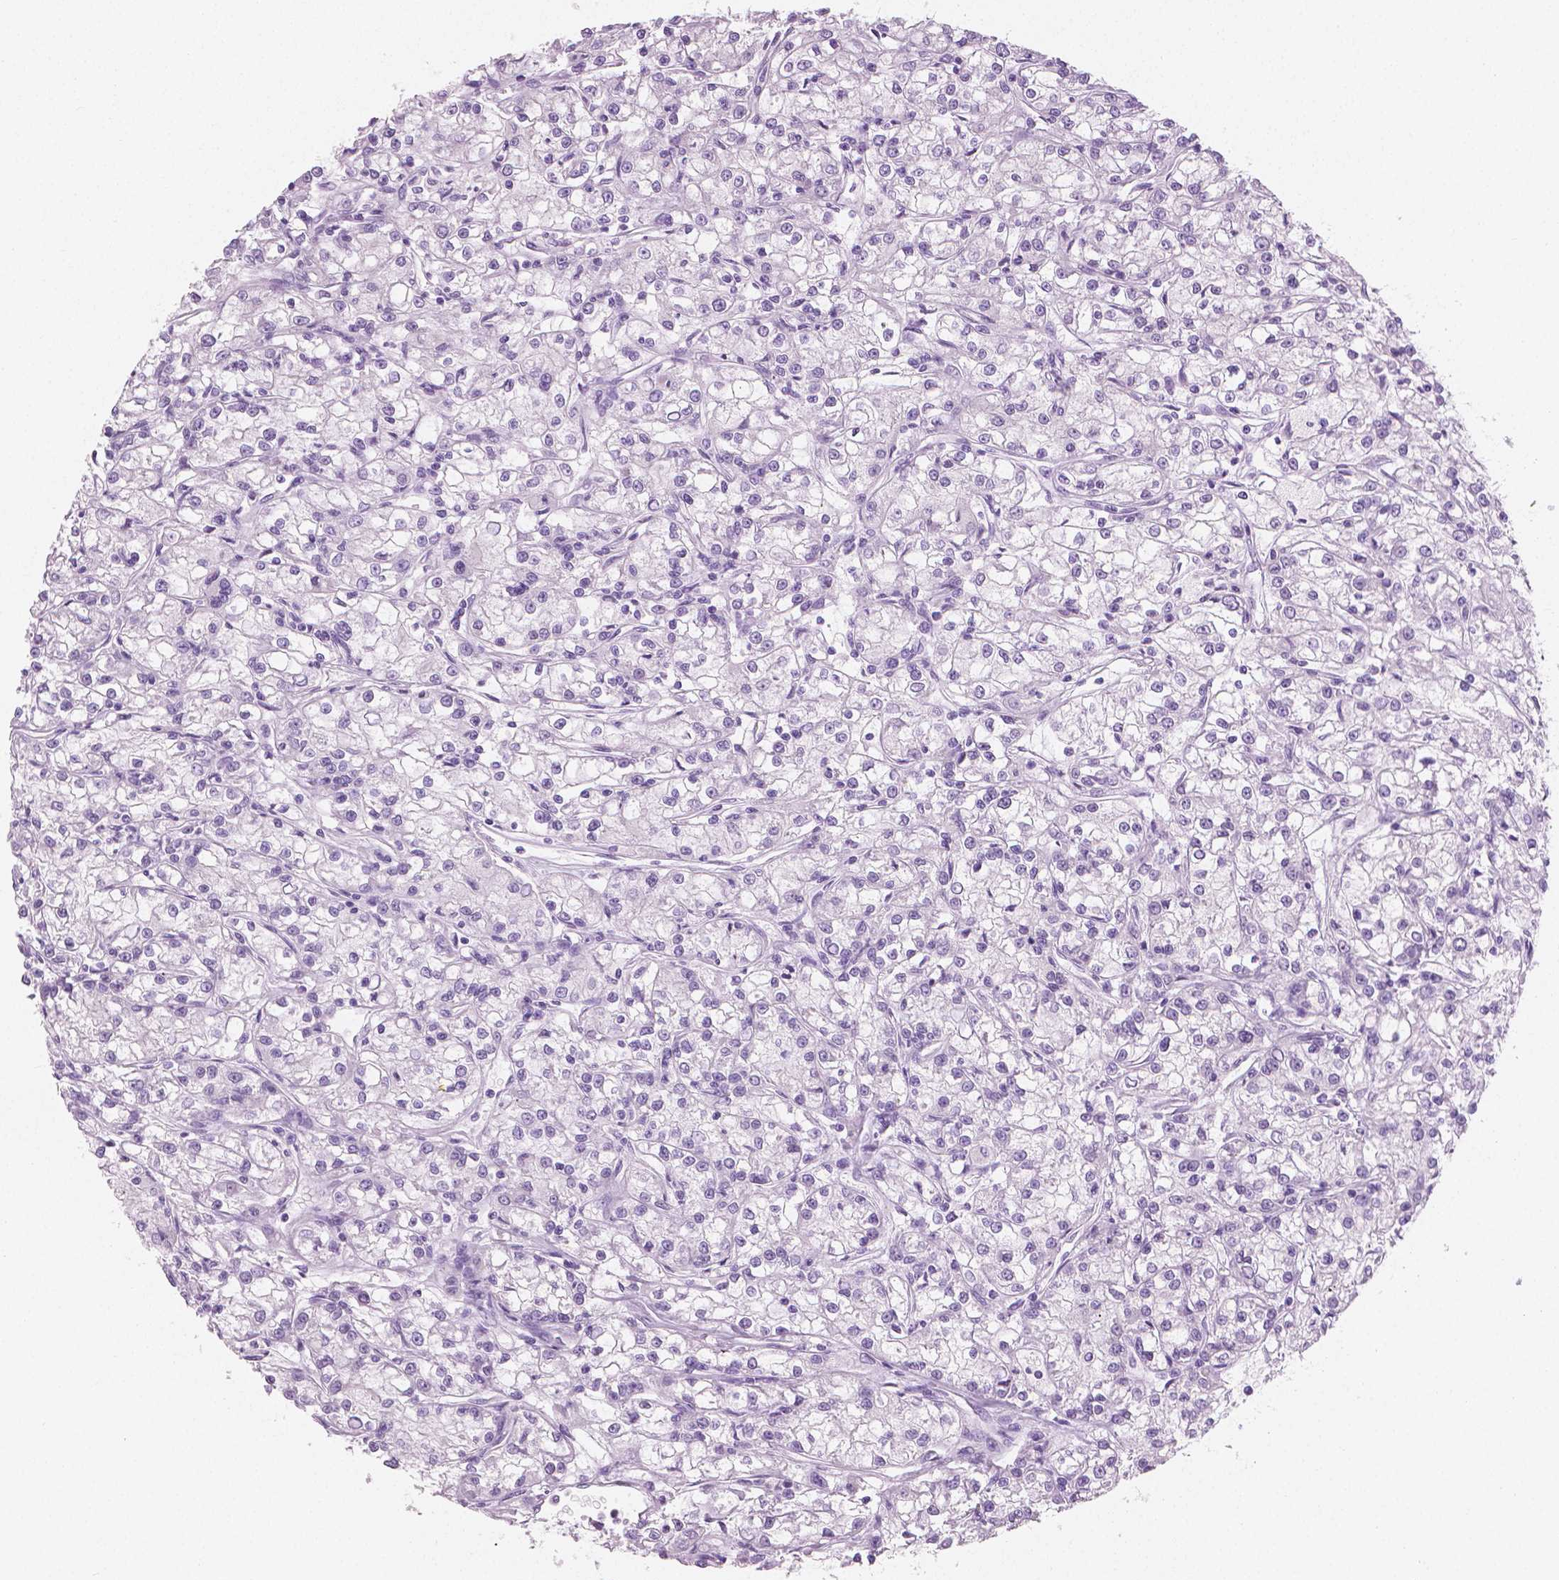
{"staining": {"intensity": "negative", "quantity": "none", "location": "none"}, "tissue": "renal cancer", "cell_type": "Tumor cells", "image_type": "cancer", "snomed": [{"axis": "morphology", "description": "Adenocarcinoma, NOS"}, {"axis": "topography", "description": "Kidney"}], "caption": "A high-resolution photomicrograph shows immunohistochemistry (IHC) staining of renal cancer, which demonstrates no significant staining in tumor cells. (Brightfield microscopy of DAB (3,3'-diaminobenzidine) IHC at high magnification).", "gene": "PLIN4", "patient": {"sex": "female", "age": 59}}